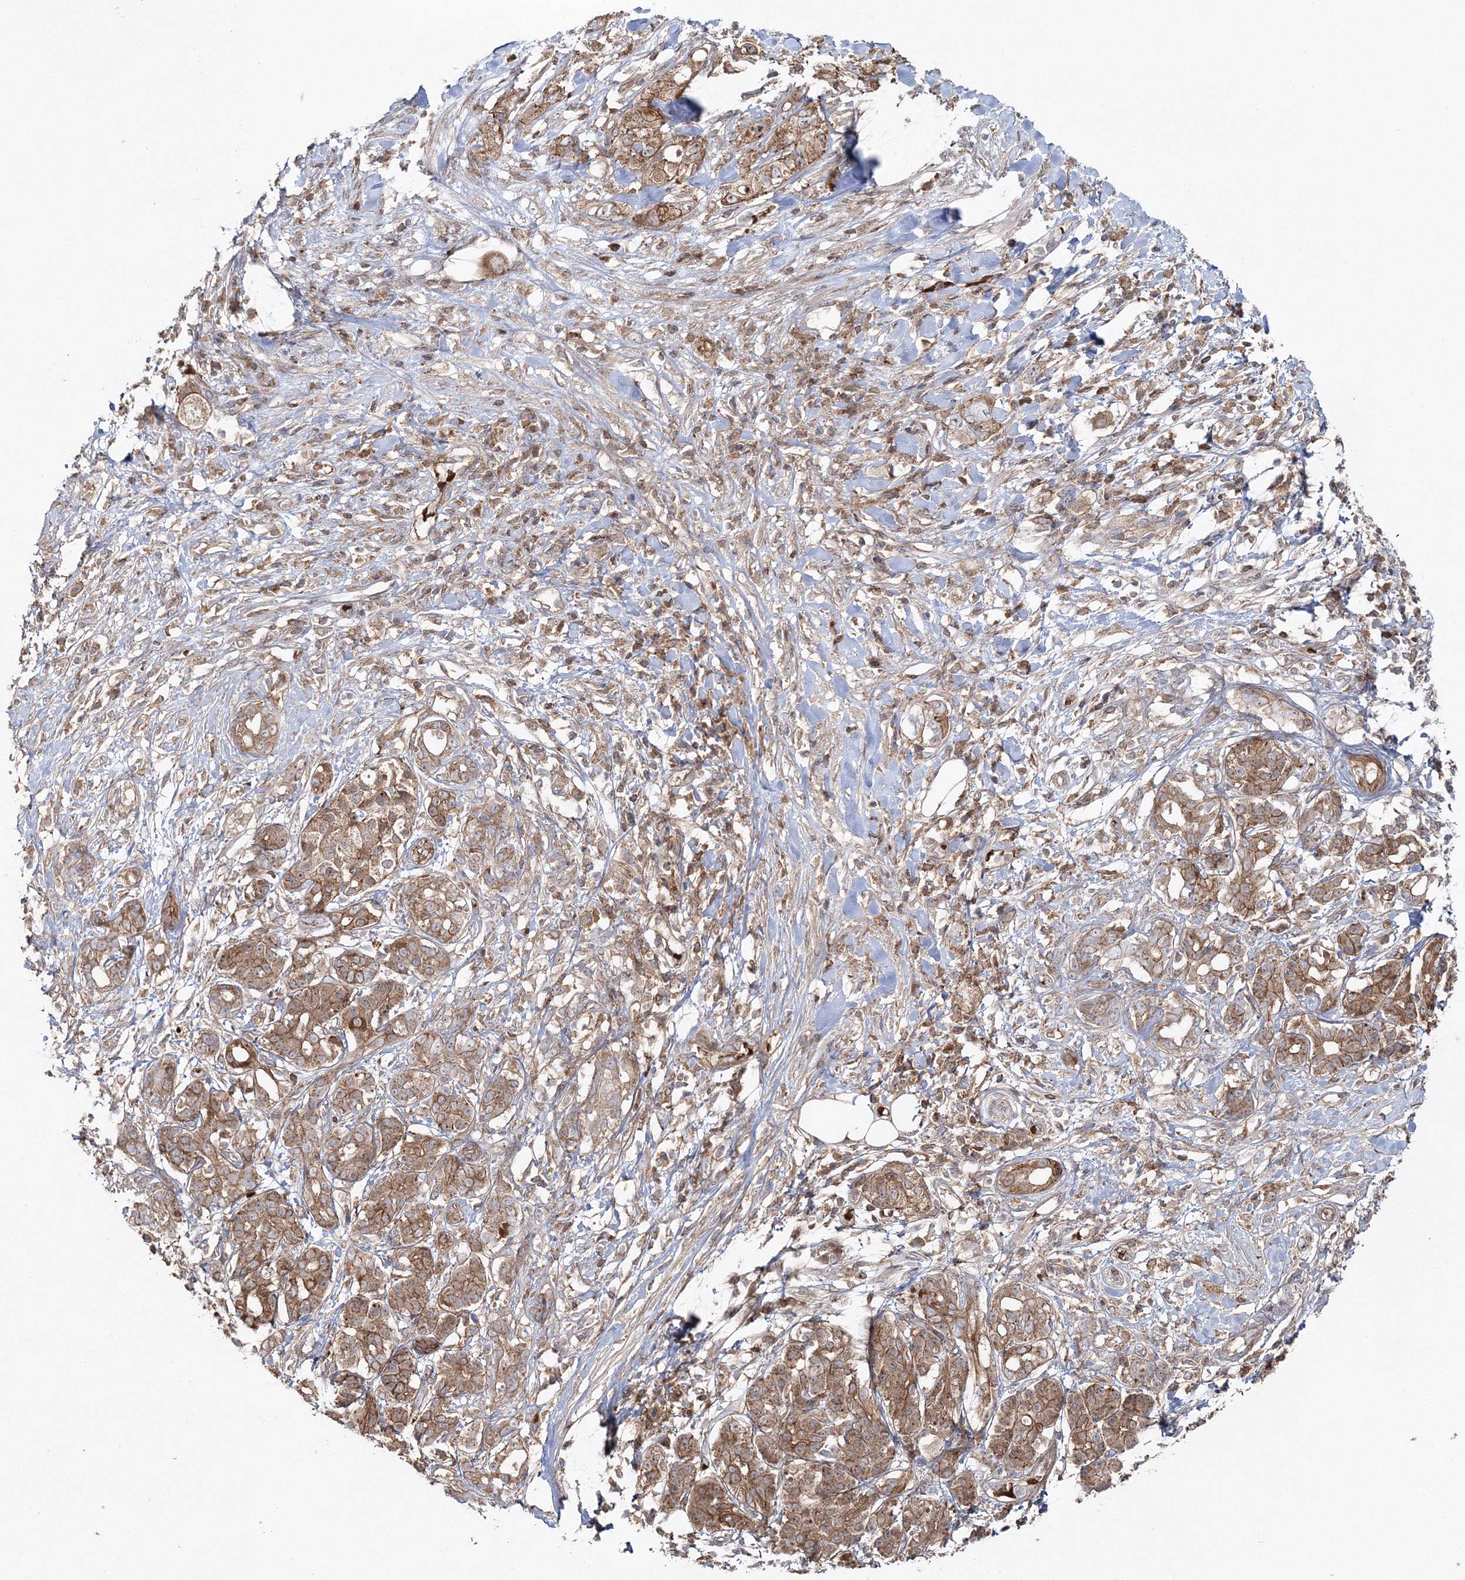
{"staining": {"intensity": "moderate", "quantity": ">75%", "location": "cytoplasmic/membranous"}, "tissue": "pancreatic cancer", "cell_type": "Tumor cells", "image_type": "cancer", "snomed": [{"axis": "morphology", "description": "Adenocarcinoma, NOS"}, {"axis": "topography", "description": "Pancreas"}], "caption": "Immunohistochemical staining of pancreatic adenocarcinoma exhibits medium levels of moderate cytoplasmic/membranous positivity in approximately >75% of tumor cells.", "gene": "PCBD2", "patient": {"sex": "female", "age": 56}}